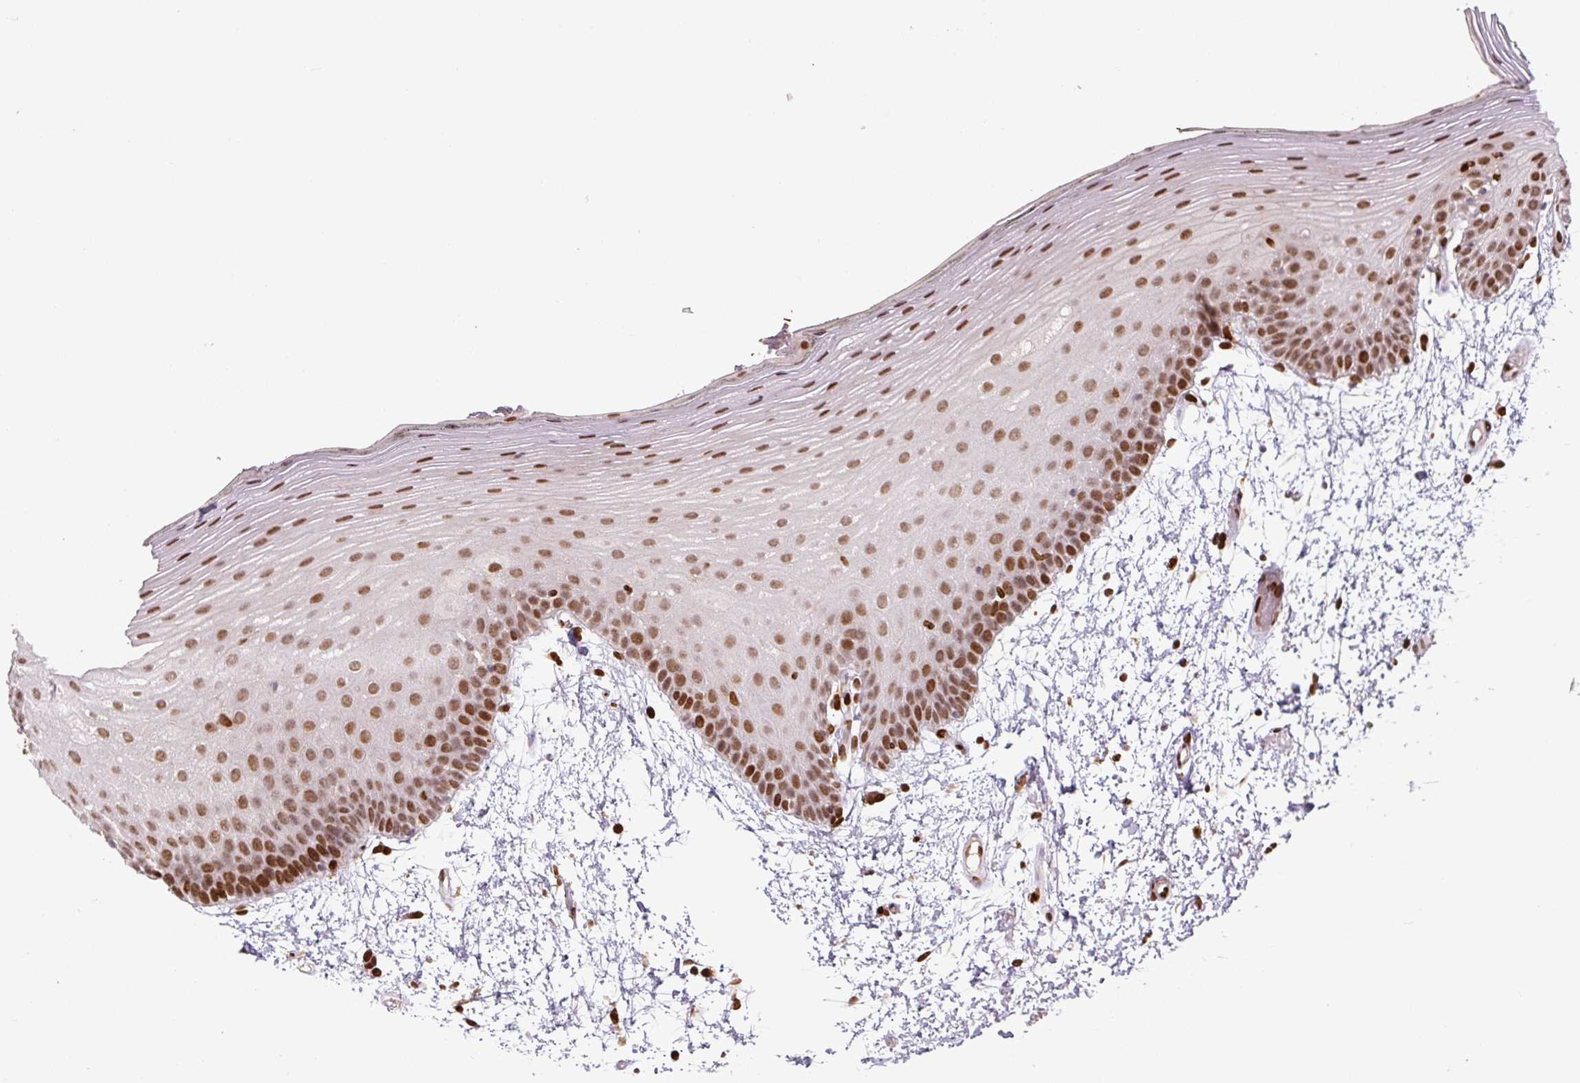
{"staining": {"intensity": "moderate", "quantity": ">75%", "location": "nuclear"}, "tissue": "oral mucosa", "cell_type": "Squamous epithelial cells", "image_type": "normal", "snomed": [{"axis": "morphology", "description": "Normal tissue, NOS"}, {"axis": "morphology", "description": "Squamous cell carcinoma, NOS"}, {"axis": "topography", "description": "Oral tissue"}, {"axis": "topography", "description": "Head-Neck"}], "caption": "A photomicrograph showing moderate nuclear expression in approximately >75% of squamous epithelial cells in normal oral mucosa, as visualized by brown immunohistochemical staining.", "gene": "PYDC2", "patient": {"sex": "female", "age": 81}}